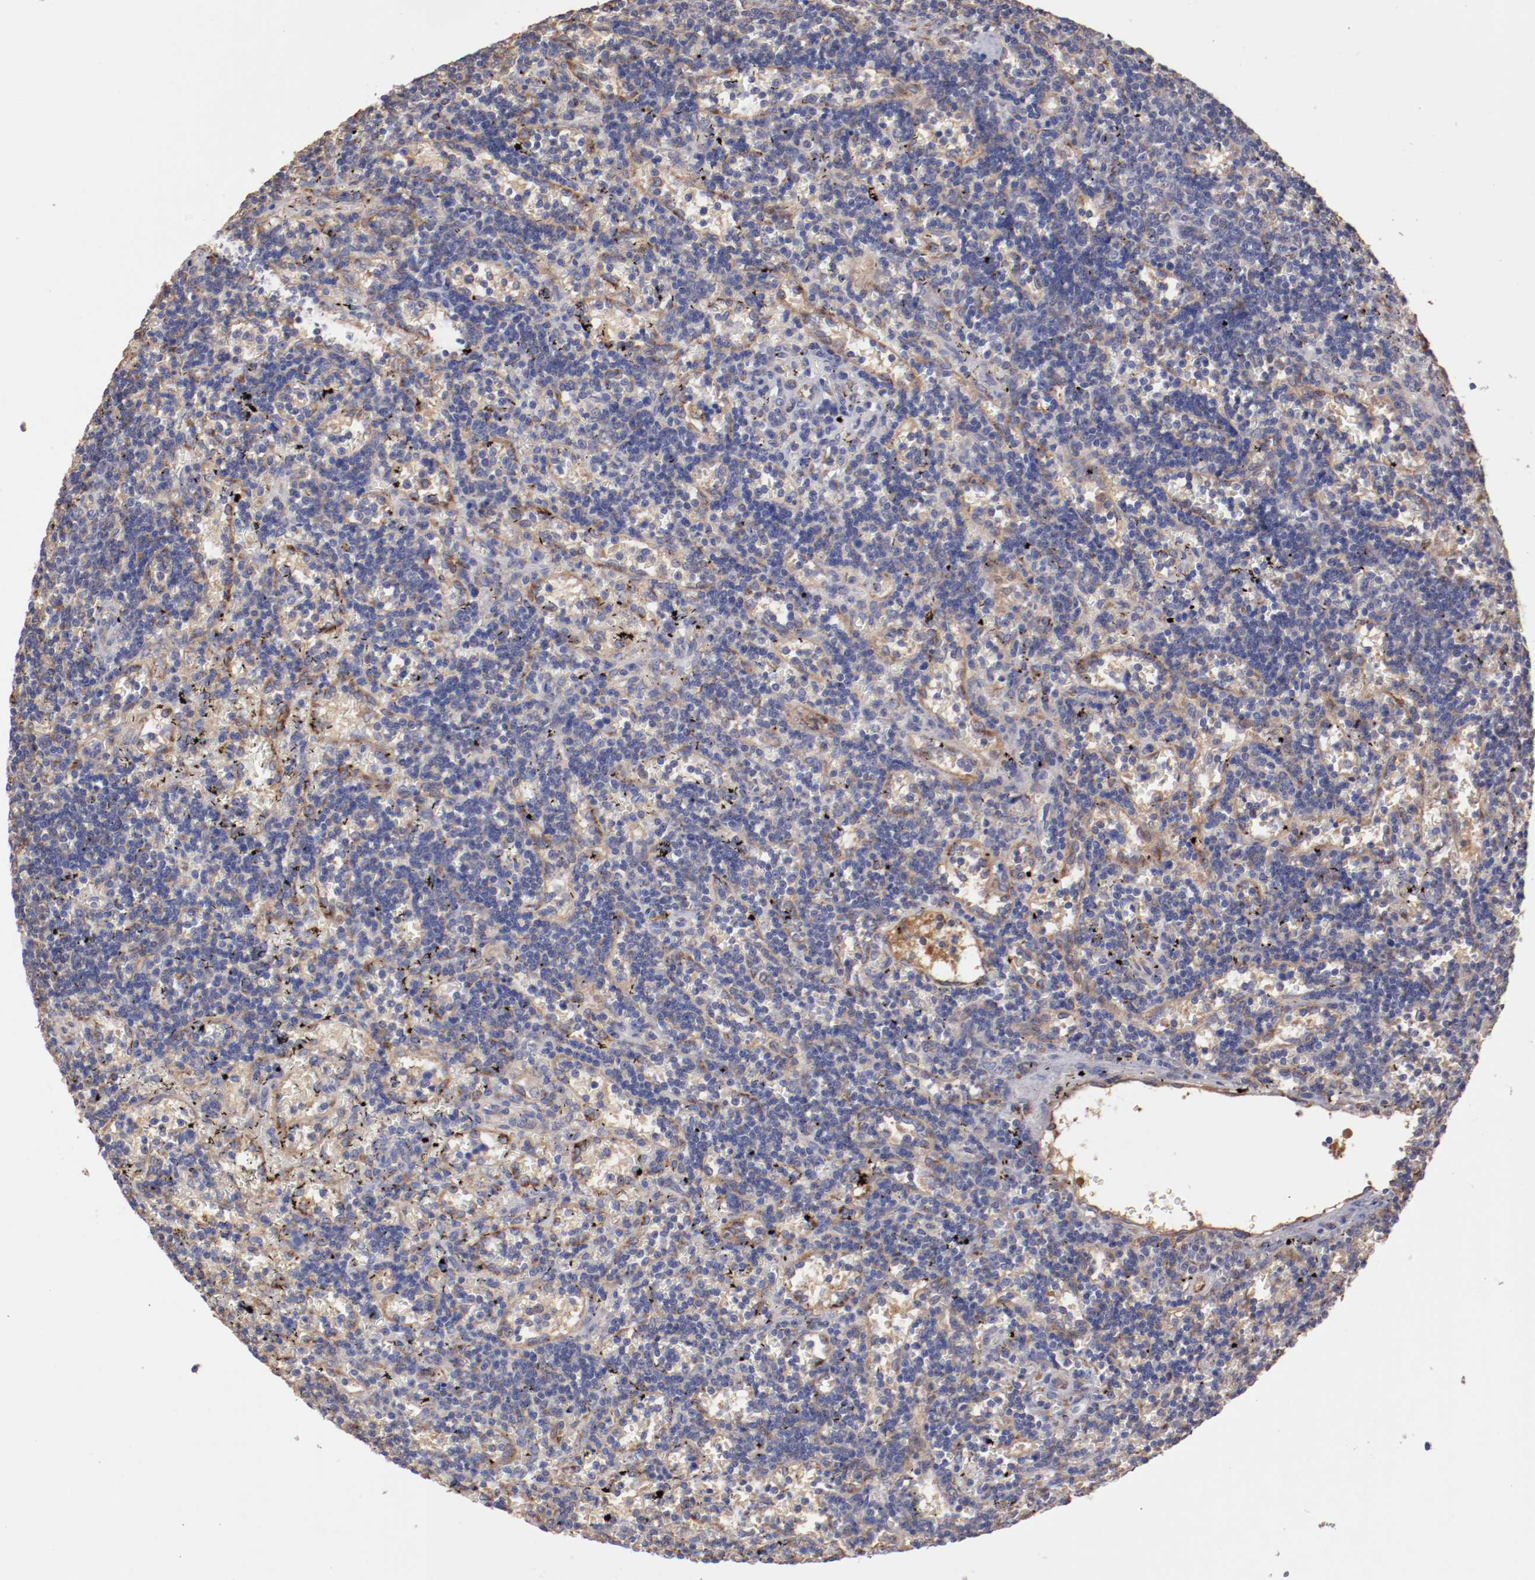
{"staining": {"intensity": "negative", "quantity": "none", "location": "none"}, "tissue": "lymphoma", "cell_type": "Tumor cells", "image_type": "cancer", "snomed": [{"axis": "morphology", "description": "Malignant lymphoma, non-Hodgkin's type, Low grade"}, {"axis": "topography", "description": "Spleen"}], "caption": "Low-grade malignant lymphoma, non-Hodgkin's type stained for a protein using immunohistochemistry (IHC) reveals no positivity tumor cells.", "gene": "NFKBIE", "patient": {"sex": "male", "age": 60}}